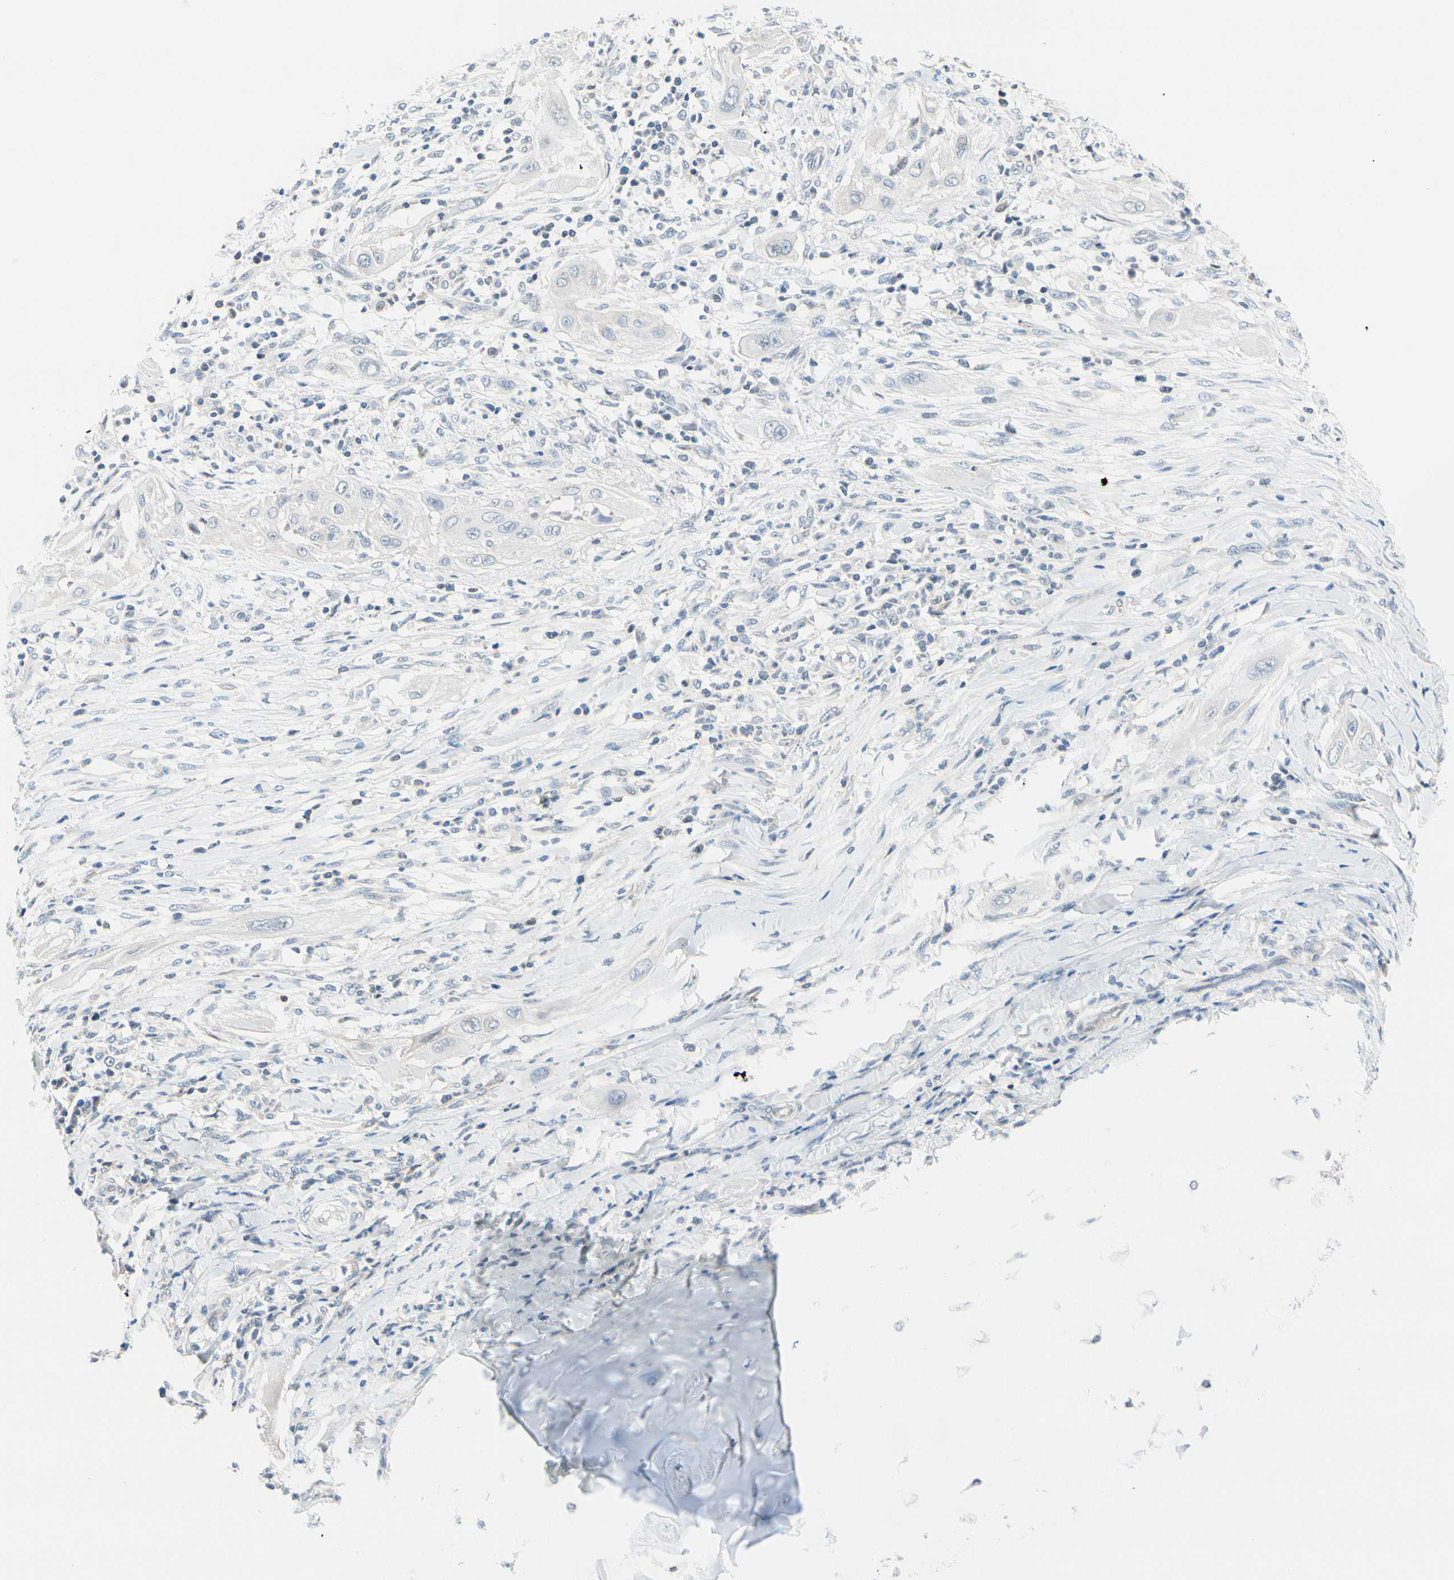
{"staining": {"intensity": "negative", "quantity": "none", "location": "none"}, "tissue": "lung cancer", "cell_type": "Tumor cells", "image_type": "cancer", "snomed": [{"axis": "morphology", "description": "Squamous cell carcinoma, NOS"}, {"axis": "topography", "description": "Lung"}], "caption": "Immunohistochemistry image of lung cancer stained for a protein (brown), which reveals no staining in tumor cells.", "gene": "CFAP36", "patient": {"sex": "female", "age": 47}}